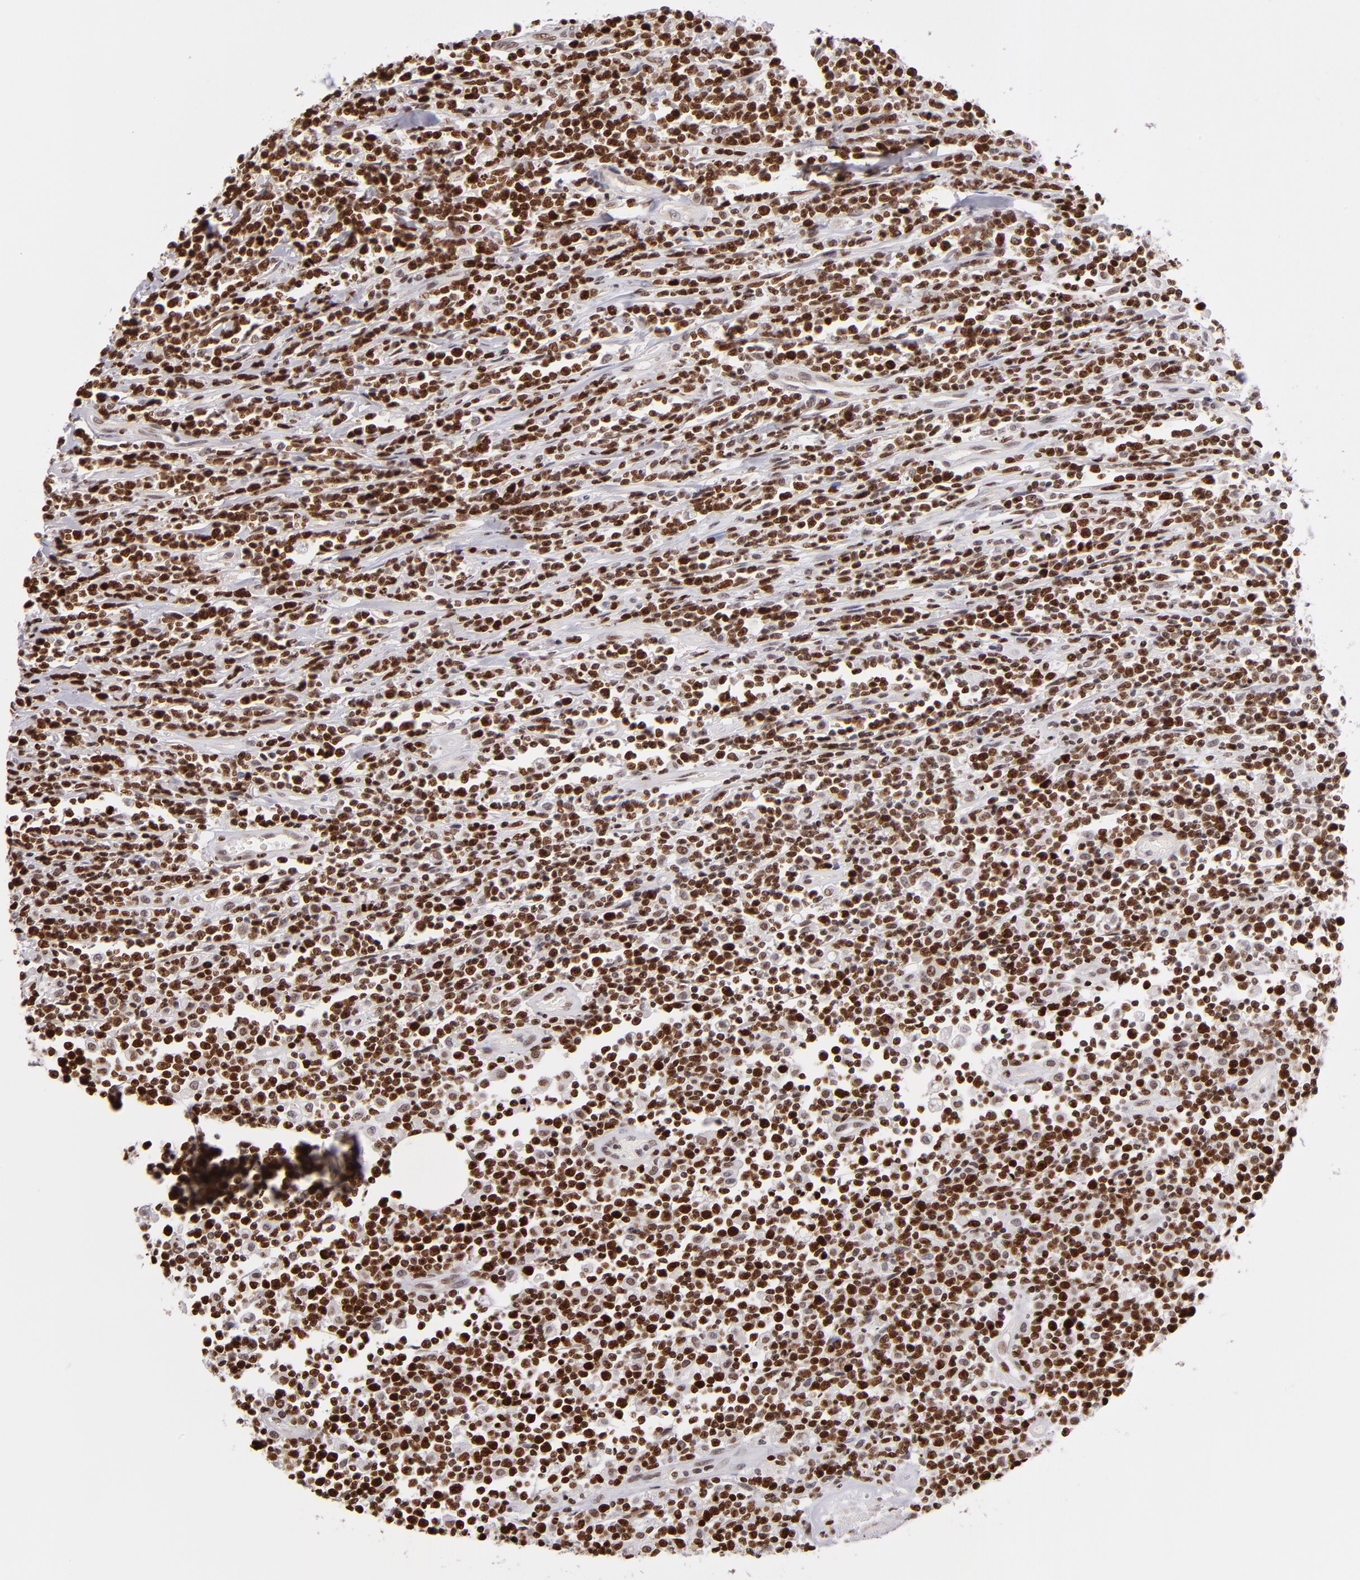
{"staining": {"intensity": "strong", "quantity": ">75%", "location": "nuclear"}, "tissue": "lymphoma", "cell_type": "Tumor cells", "image_type": "cancer", "snomed": [{"axis": "morphology", "description": "Malignant lymphoma, non-Hodgkin's type, High grade"}, {"axis": "topography", "description": "Colon"}], "caption": "A micrograph of lymphoma stained for a protein demonstrates strong nuclear brown staining in tumor cells.", "gene": "POLA1", "patient": {"sex": "male", "age": 82}}